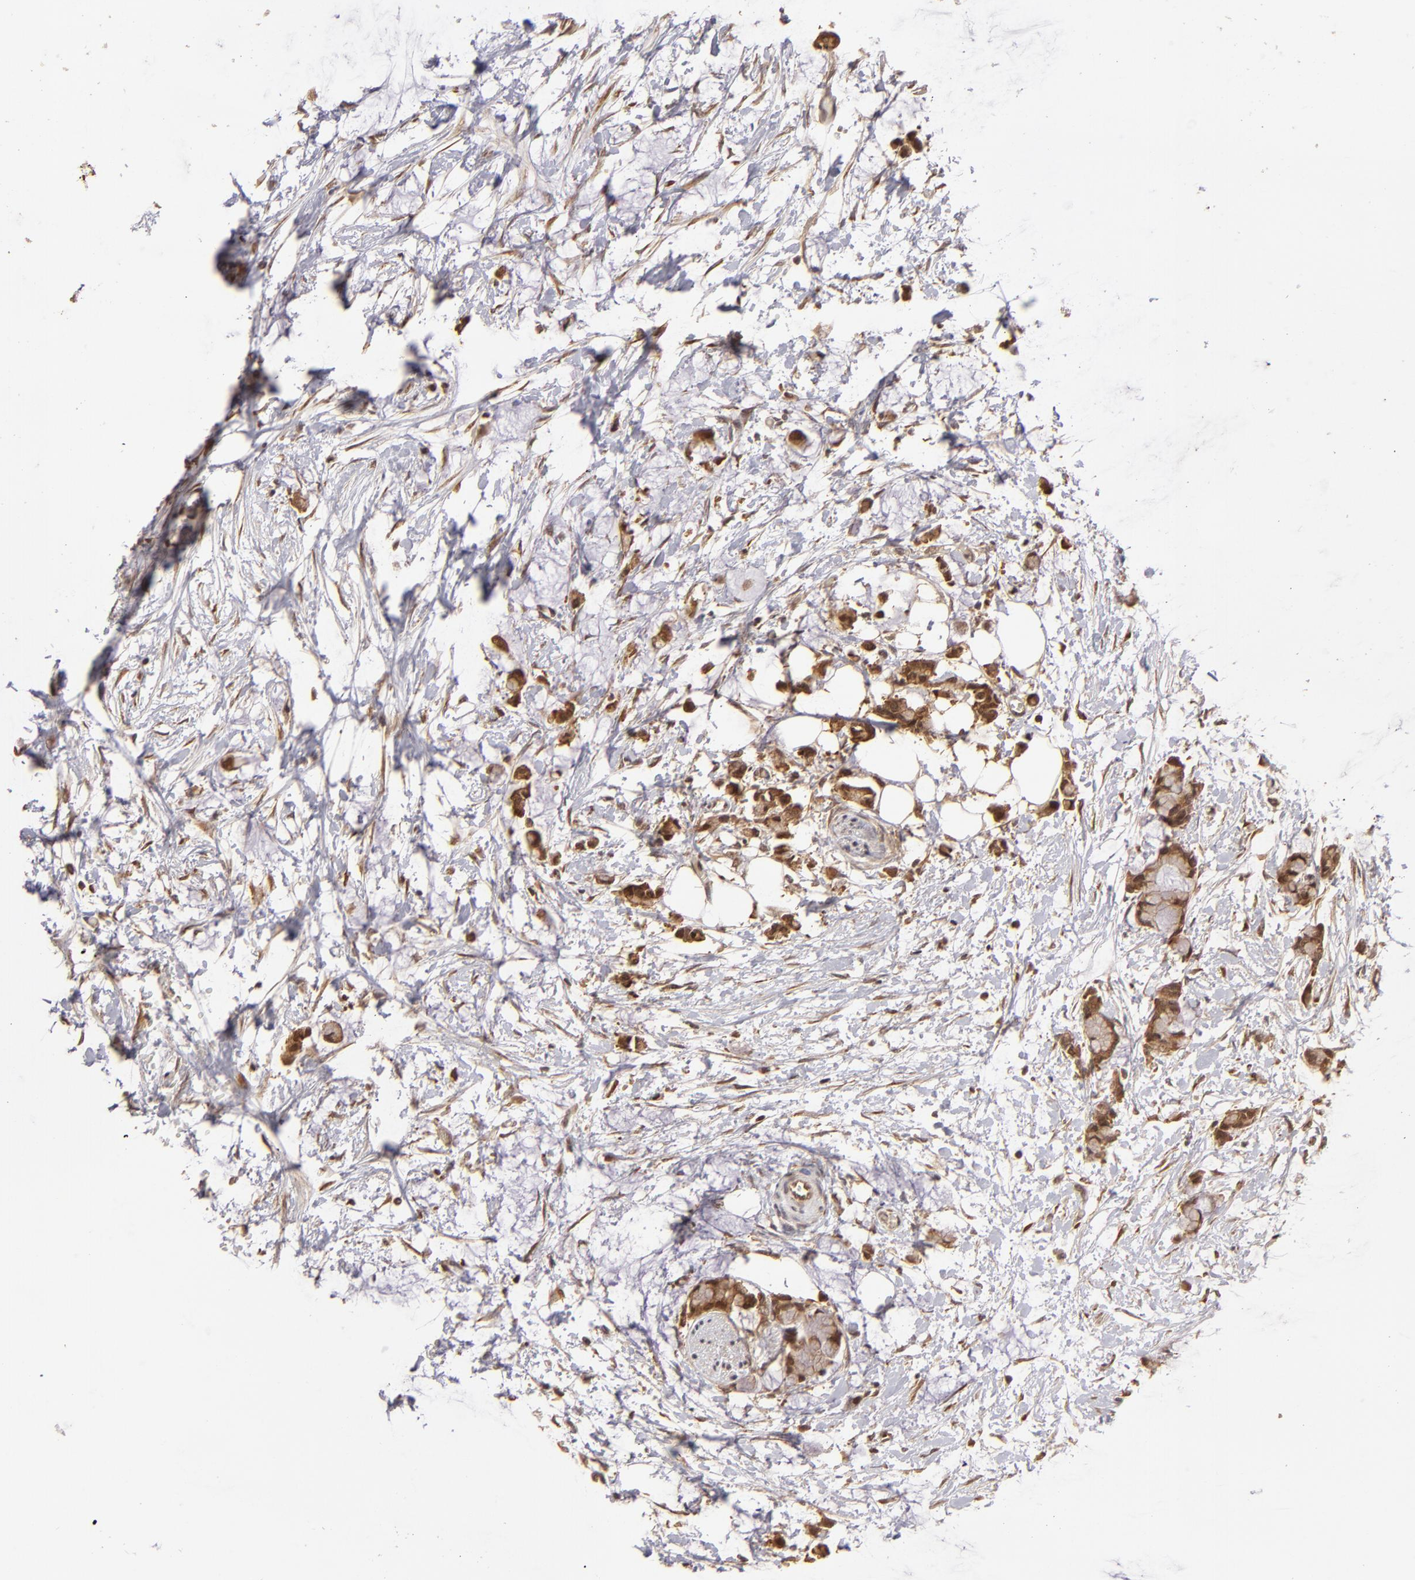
{"staining": {"intensity": "moderate", "quantity": ">75%", "location": "cytoplasmic/membranous"}, "tissue": "colorectal cancer", "cell_type": "Tumor cells", "image_type": "cancer", "snomed": [{"axis": "morphology", "description": "Normal tissue, NOS"}, {"axis": "morphology", "description": "Adenocarcinoma, NOS"}, {"axis": "topography", "description": "Colon"}, {"axis": "topography", "description": "Peripheral nerve tissue"}], "caption": "Protein analysis of colorectal cancer (adenocarcinoma) tissue exhibits moderate cytoplasmic/membranous staining in approximately >75% of tumor cells.", "gene": "MAPK3", "patient": {"sex": "male", "age": 14}}